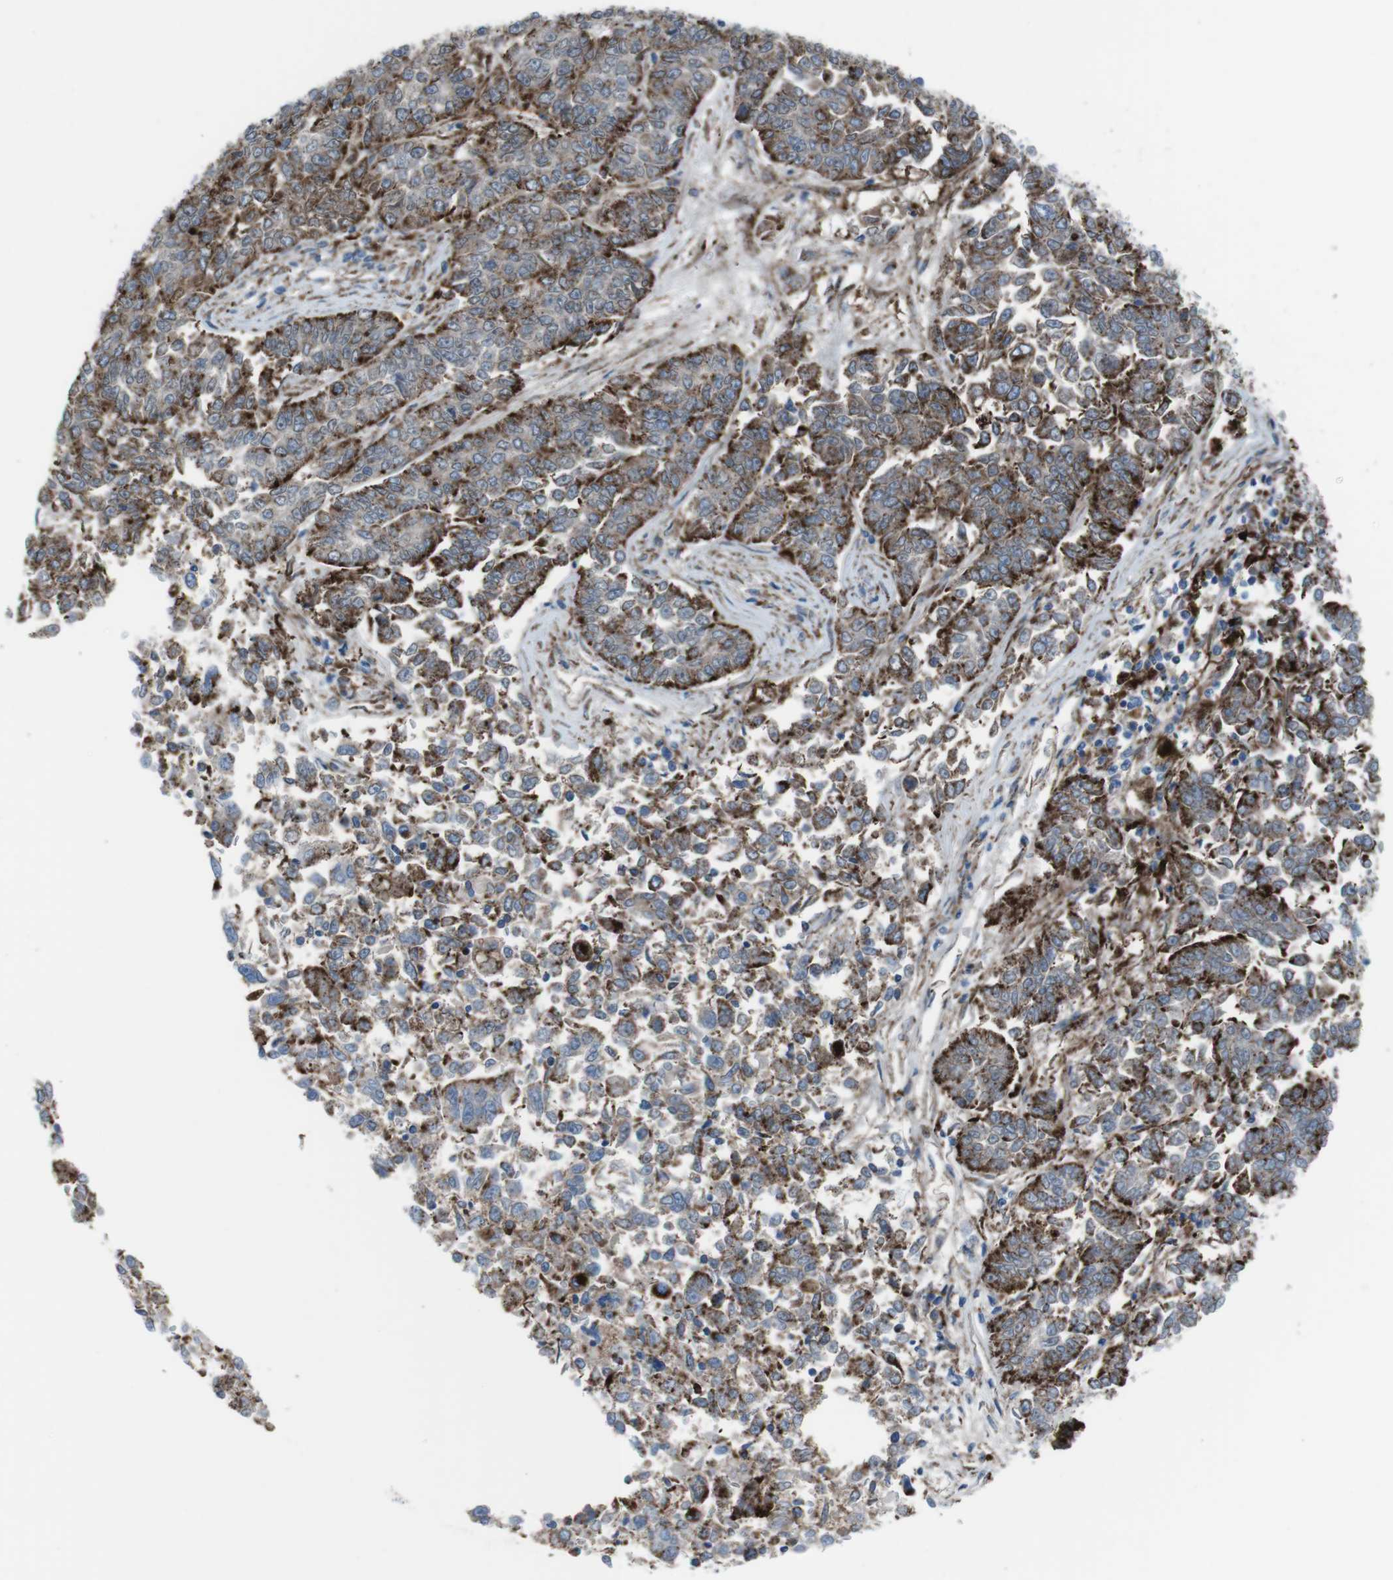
{"staining": {"intensity": "strong", "quantity": ">75%", "location": "cytoplasmic/membranous"}, "tissue": "lung cancer", "cell_type": "Tumor cells", "image_type": "cancer", "snomed": [{"axis": "morphology", "description": "Adenocarcinoma, NOS"}, {"axis": "topography", "description": "Lung"}], "caption": "High-power microscopy captured an IHC micrograph of adenocarcinoma (lung), revealing strong cytoplasmic/membranous expression in about >75% of tumor cells.", "gene": "SCARB2", "patient": {"sex": "male", "age": 84}}